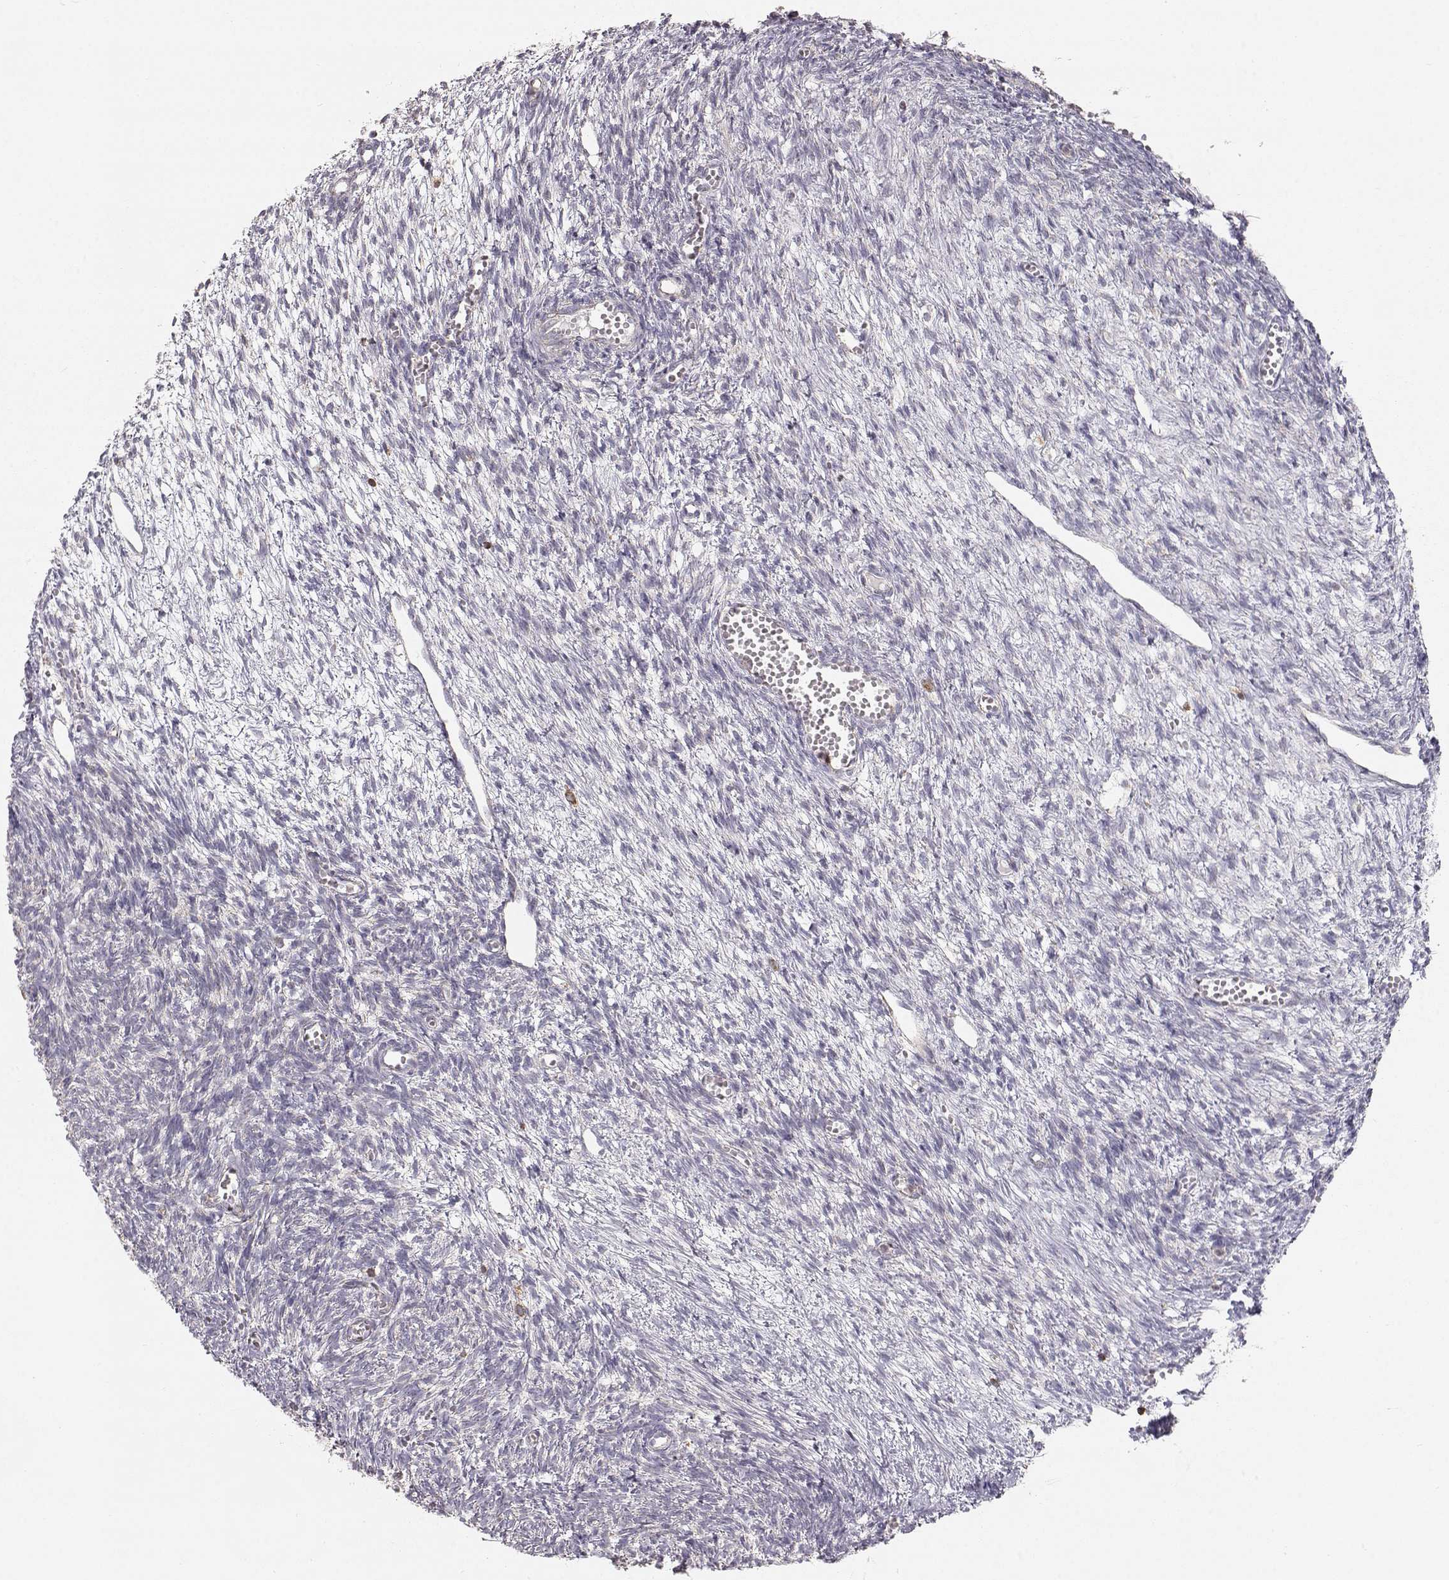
{"staining": {"intensity": "strong", "quantity": ">75%", "location": "cytoplasmic/membranous"}, "tissue": "ovary", "cell_type": "Follicle cells", "image_type": "normal", "snomed": [{"axis": "morphology", "description": "Normal tissue, NOS"}, {"axis": "topography", "description": "Ovary"}], "caption": "This histopathology image reveals benign ovary stained with IHC to label a protein in brown. The cytoplasmic/membranous of follicle cells show strong positivity for the protein. Nuclei are counter-stained blue.", "gene": "GRAP2", "patient": {"sex": "female", "age": 43}}